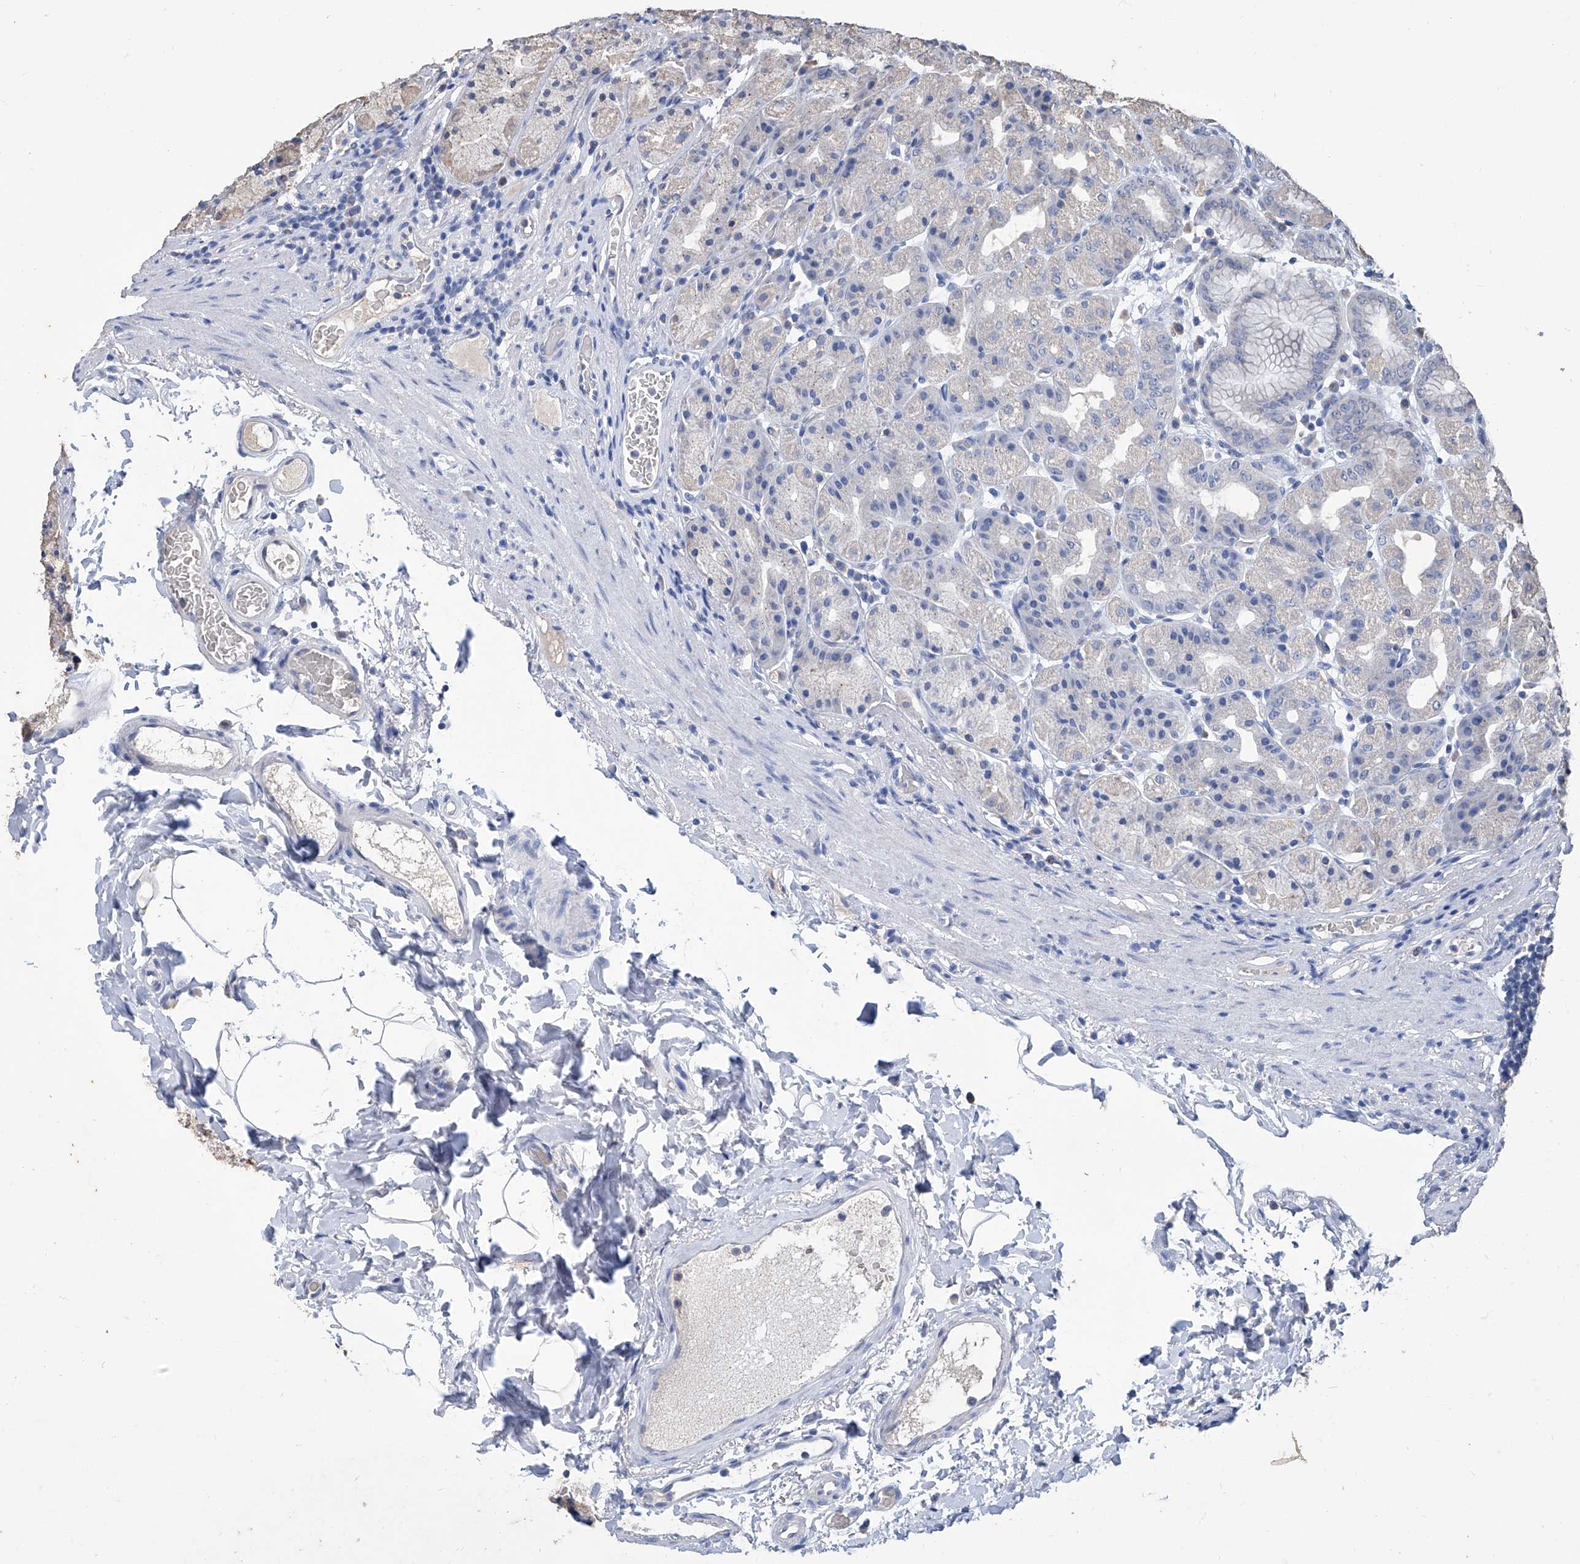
{"staining": {"intensity": "negative", "quantity": "none", "location": "none"}, "tissue": "stomach", "cell_type": "Glandular cells", "image_type": "normal", "snomed": [{"axis": "morphology", "description": "Normal tissue, NOS"}, {"axis": "topography", "description": "Stomach, upper"}], "caption": "Unremarkable stomach was stained to show a protein in brown. There is no significant positivity in glandular cells. The staining was performed using DAB to visualize the protein expression in brown, while the nuclei were stained in blue with hematoxylin (Magnification: 20x).", "gene": "GPT", "patient": {"sex": "male", "age": 68}}